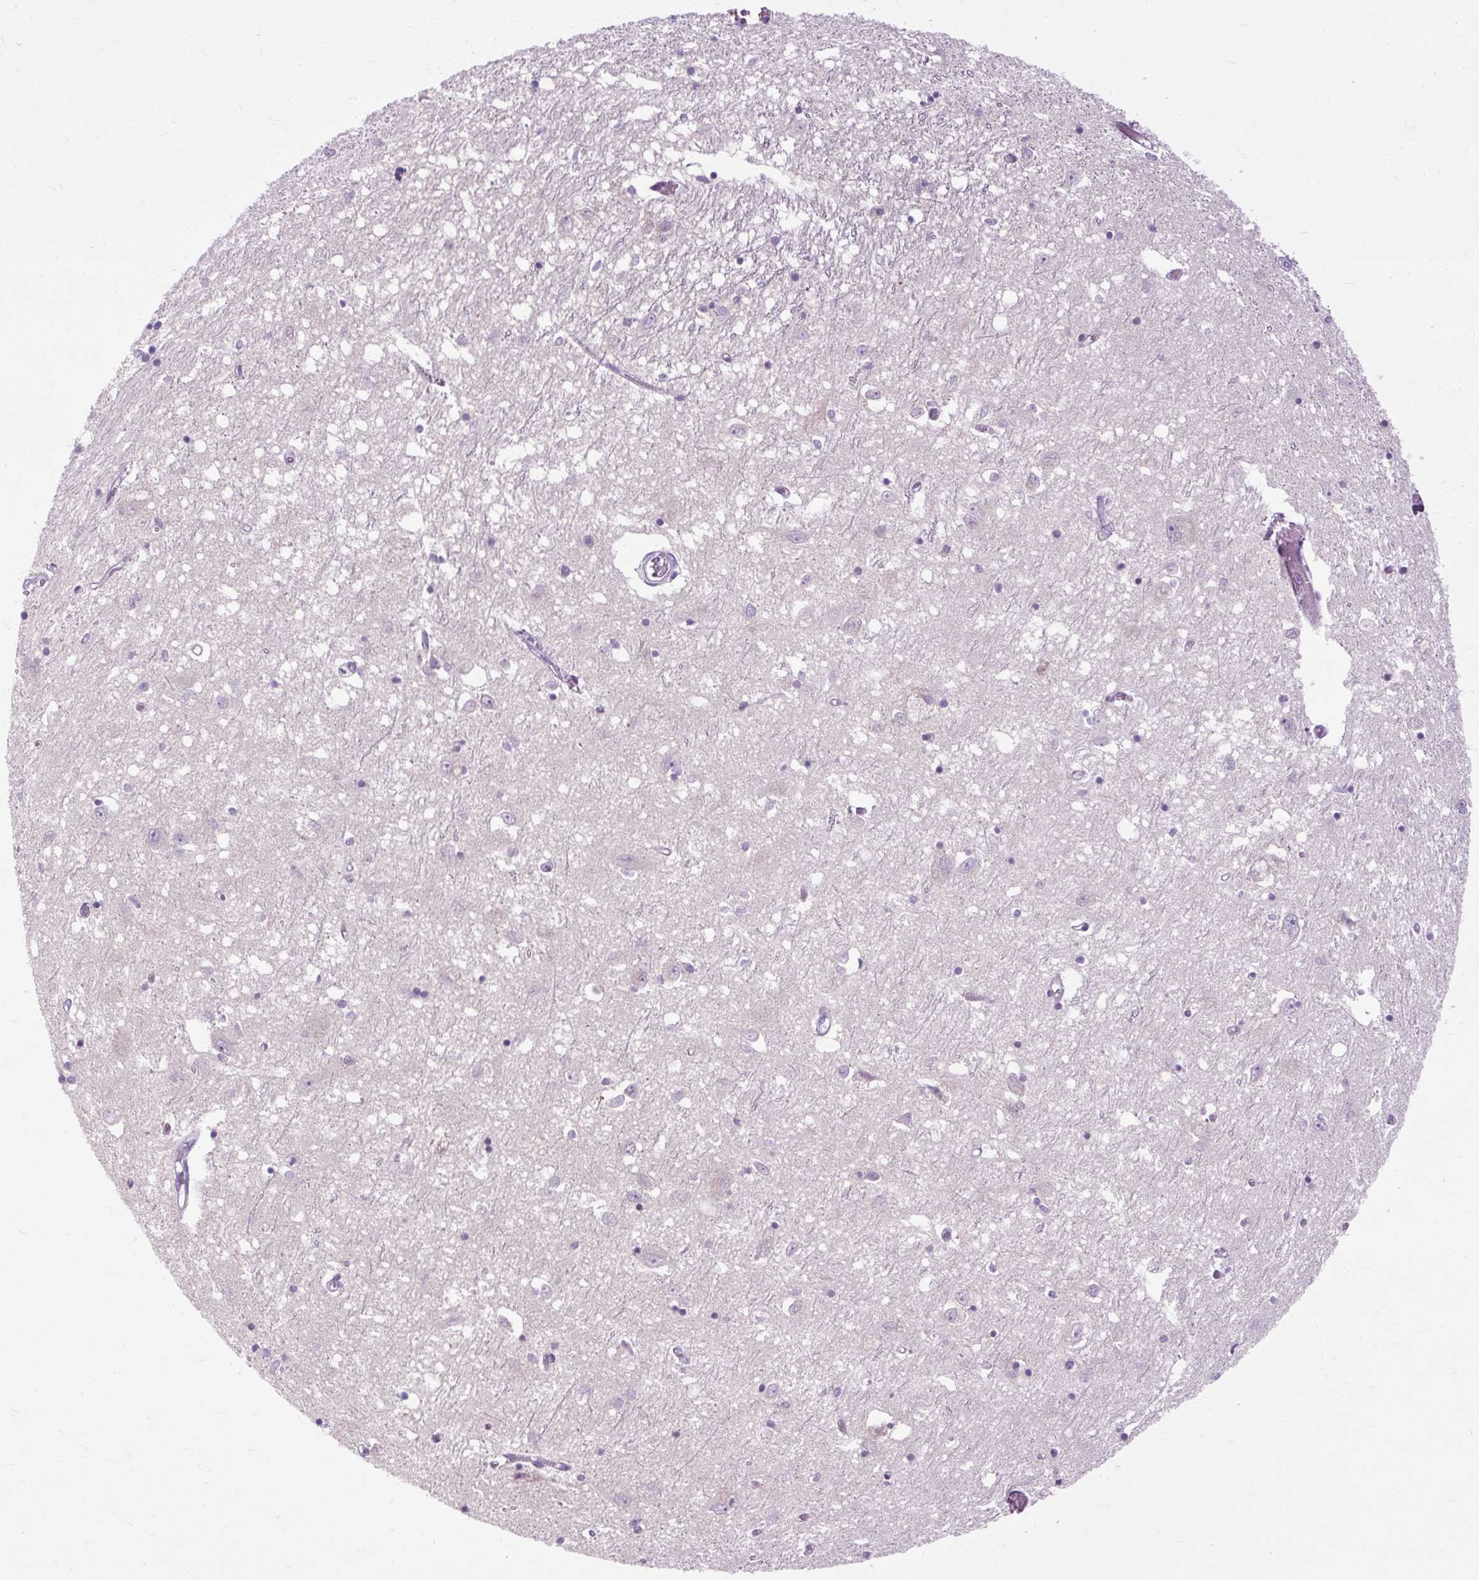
{"staining": {"intensity": "negative", "quantity": "none", "location": "none"}, "tissue": "caudate", "cell_type": "Glial cells", "image_type": "normal", "snomed": [{"axis": "morphology", "description": "Normal tissue, NOS"}, {"axis": "topography", "description": "Lateral ventricle wall"}], "caption": "Immunohistochemical staining of normal human caudate shows no significant staining in glial cells.", "gene": "ARRDC2", "patient": {"sex": "male", "age": 70}}